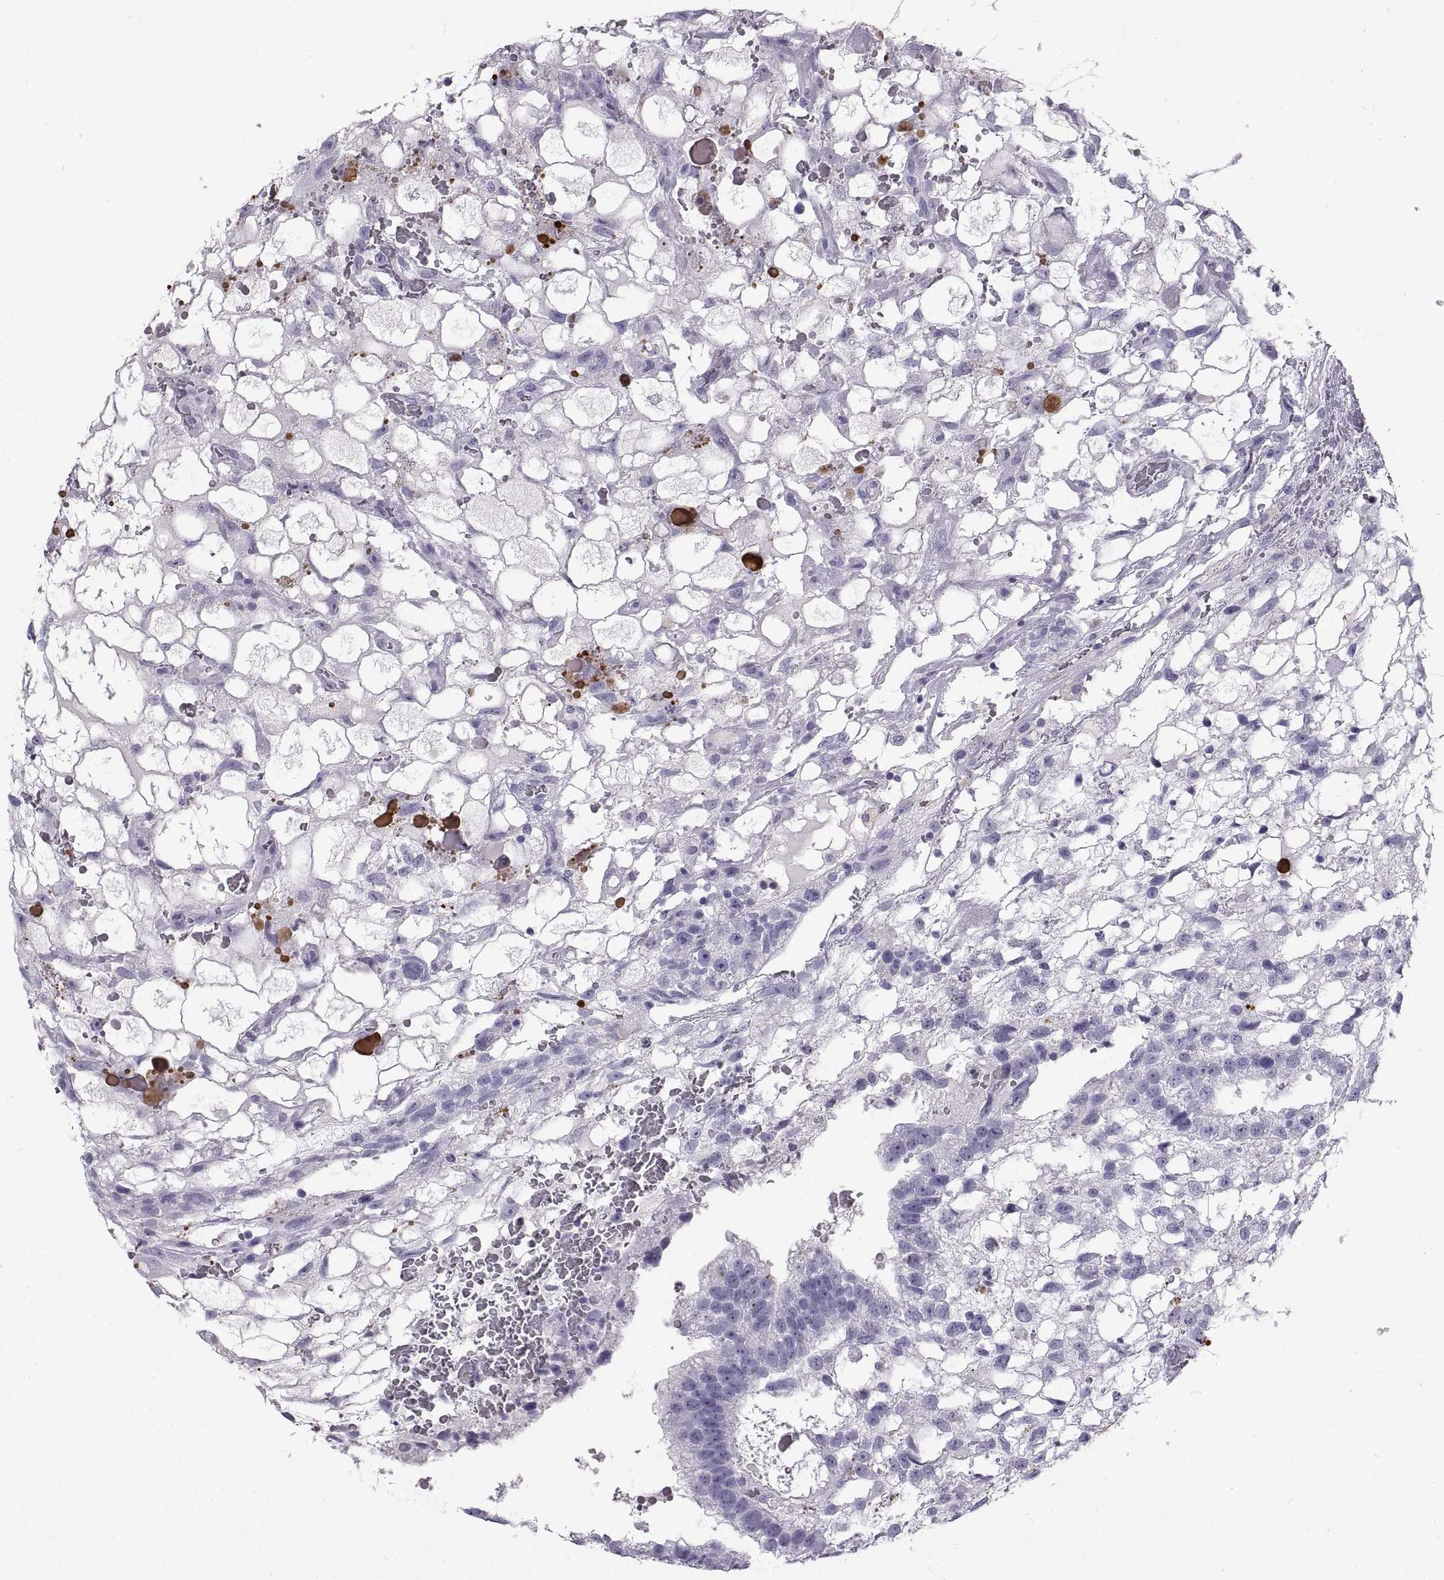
{"staining": {"intensity": "negative", "quantity": "none", "location": "none"}, "tissue": "testis cancer", "cell_type": "Tumor cells", "image_type": "cancer", "snomed": [{"axis": "morphology", "description": "Normal tissue, NOS"}, {"axis": "morphology", "description": "Carcinoma, Embryonal, NOS"}, {"axis": "topography", "description": "Testis"}, {"axis": "topography", "description": "Epididymis"}], "caption": "Testis embryonal carcinoma was stained to show a protein in brown. There is no significant staining in tumor cells.", "gene": "WFDC8", "patient": {"sex": "male", "age": 32}}